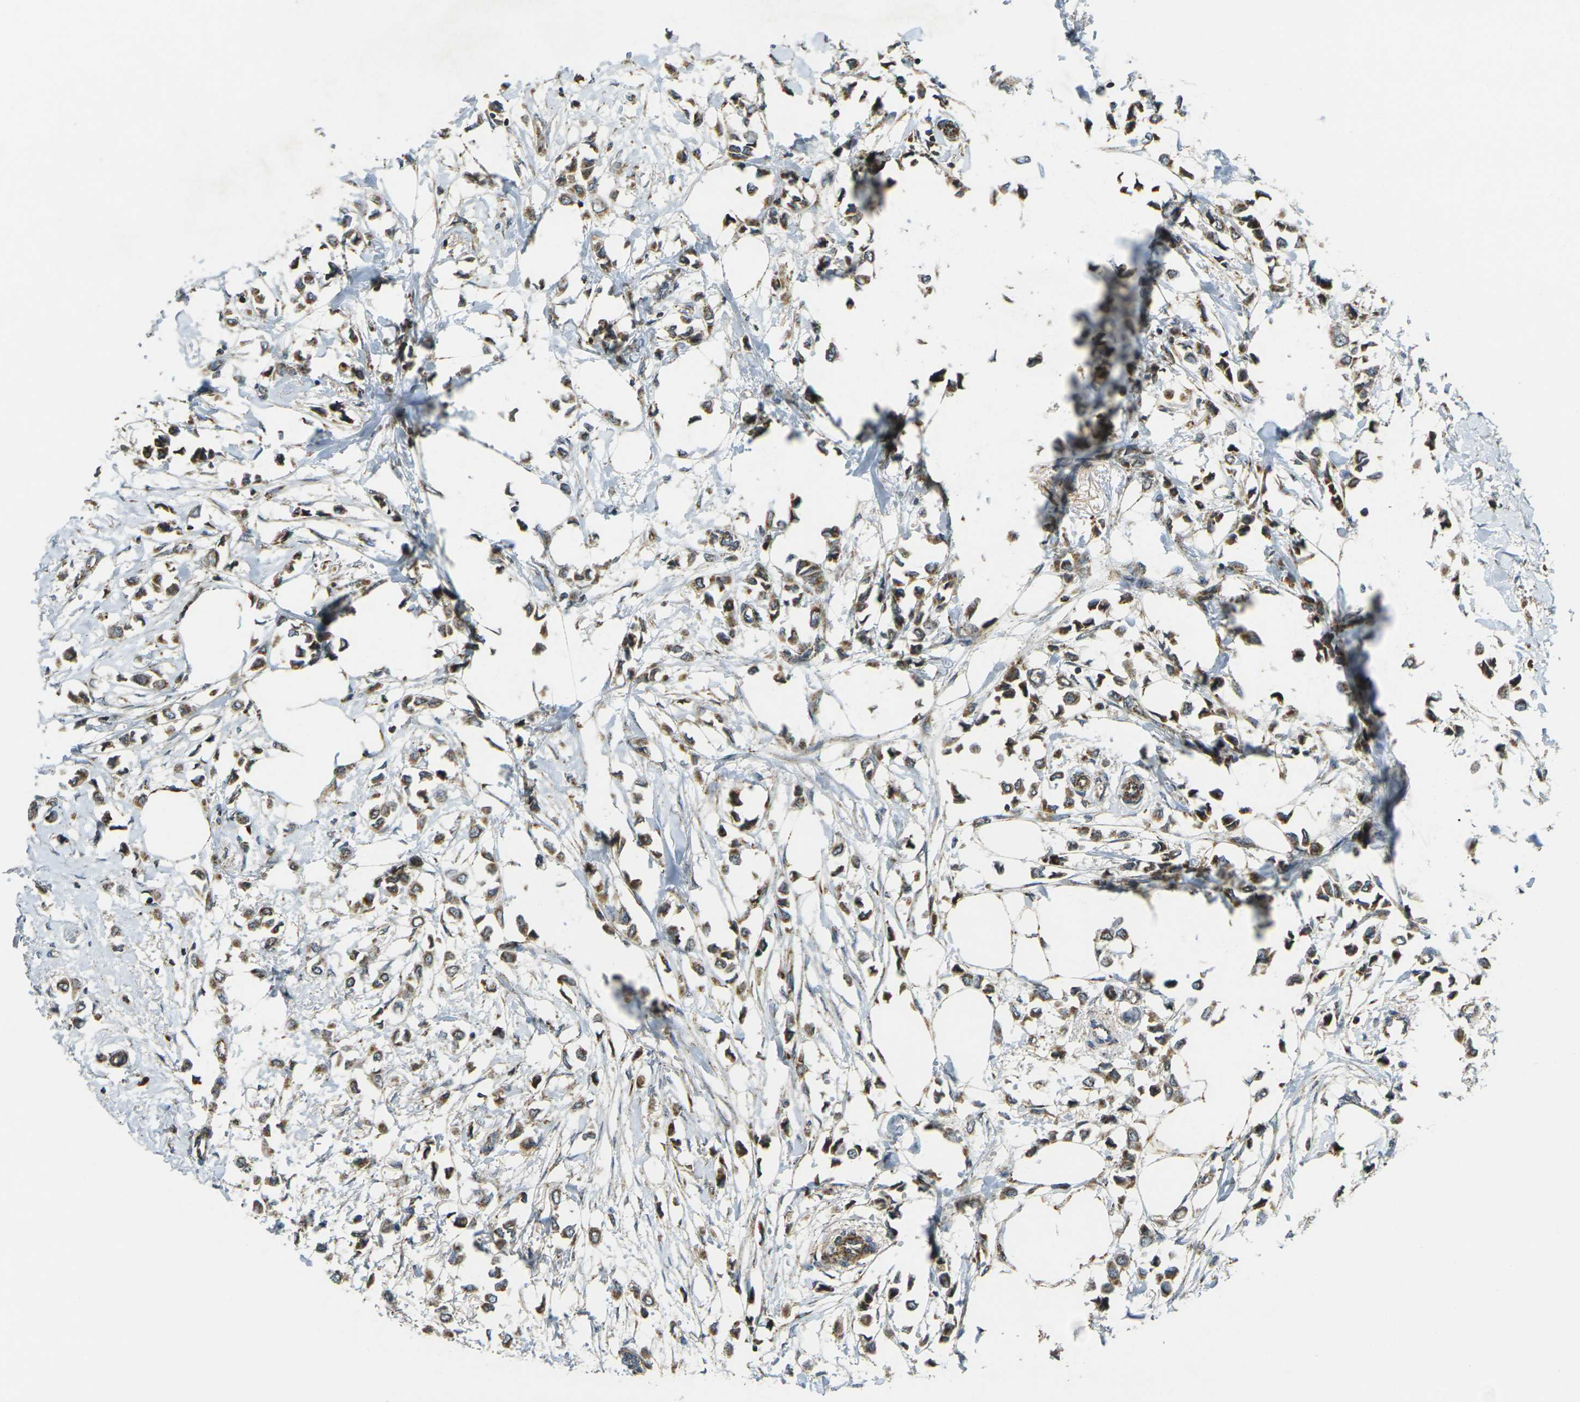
{"staining": {"intensity": "moderate", "quantity": ">75%", "location": "cytoplasmic/membranous"}, "tissue": "breast cancer", "cell_type": "Tumor cells", "image_type": "cancer", "snomed": [{"axis": "morphology", "description": "Lobular carcinoma"}, {"axis": "topography", "description": "Breast"}], "caption": "Immunohistochemical staining of human breast cancer shows medium levels of moderate cytoplasmic/membranous staining in about >75% of tumor cells.", "gene": "IGF1R", "patient": {"sex": "female", "age": 51}}